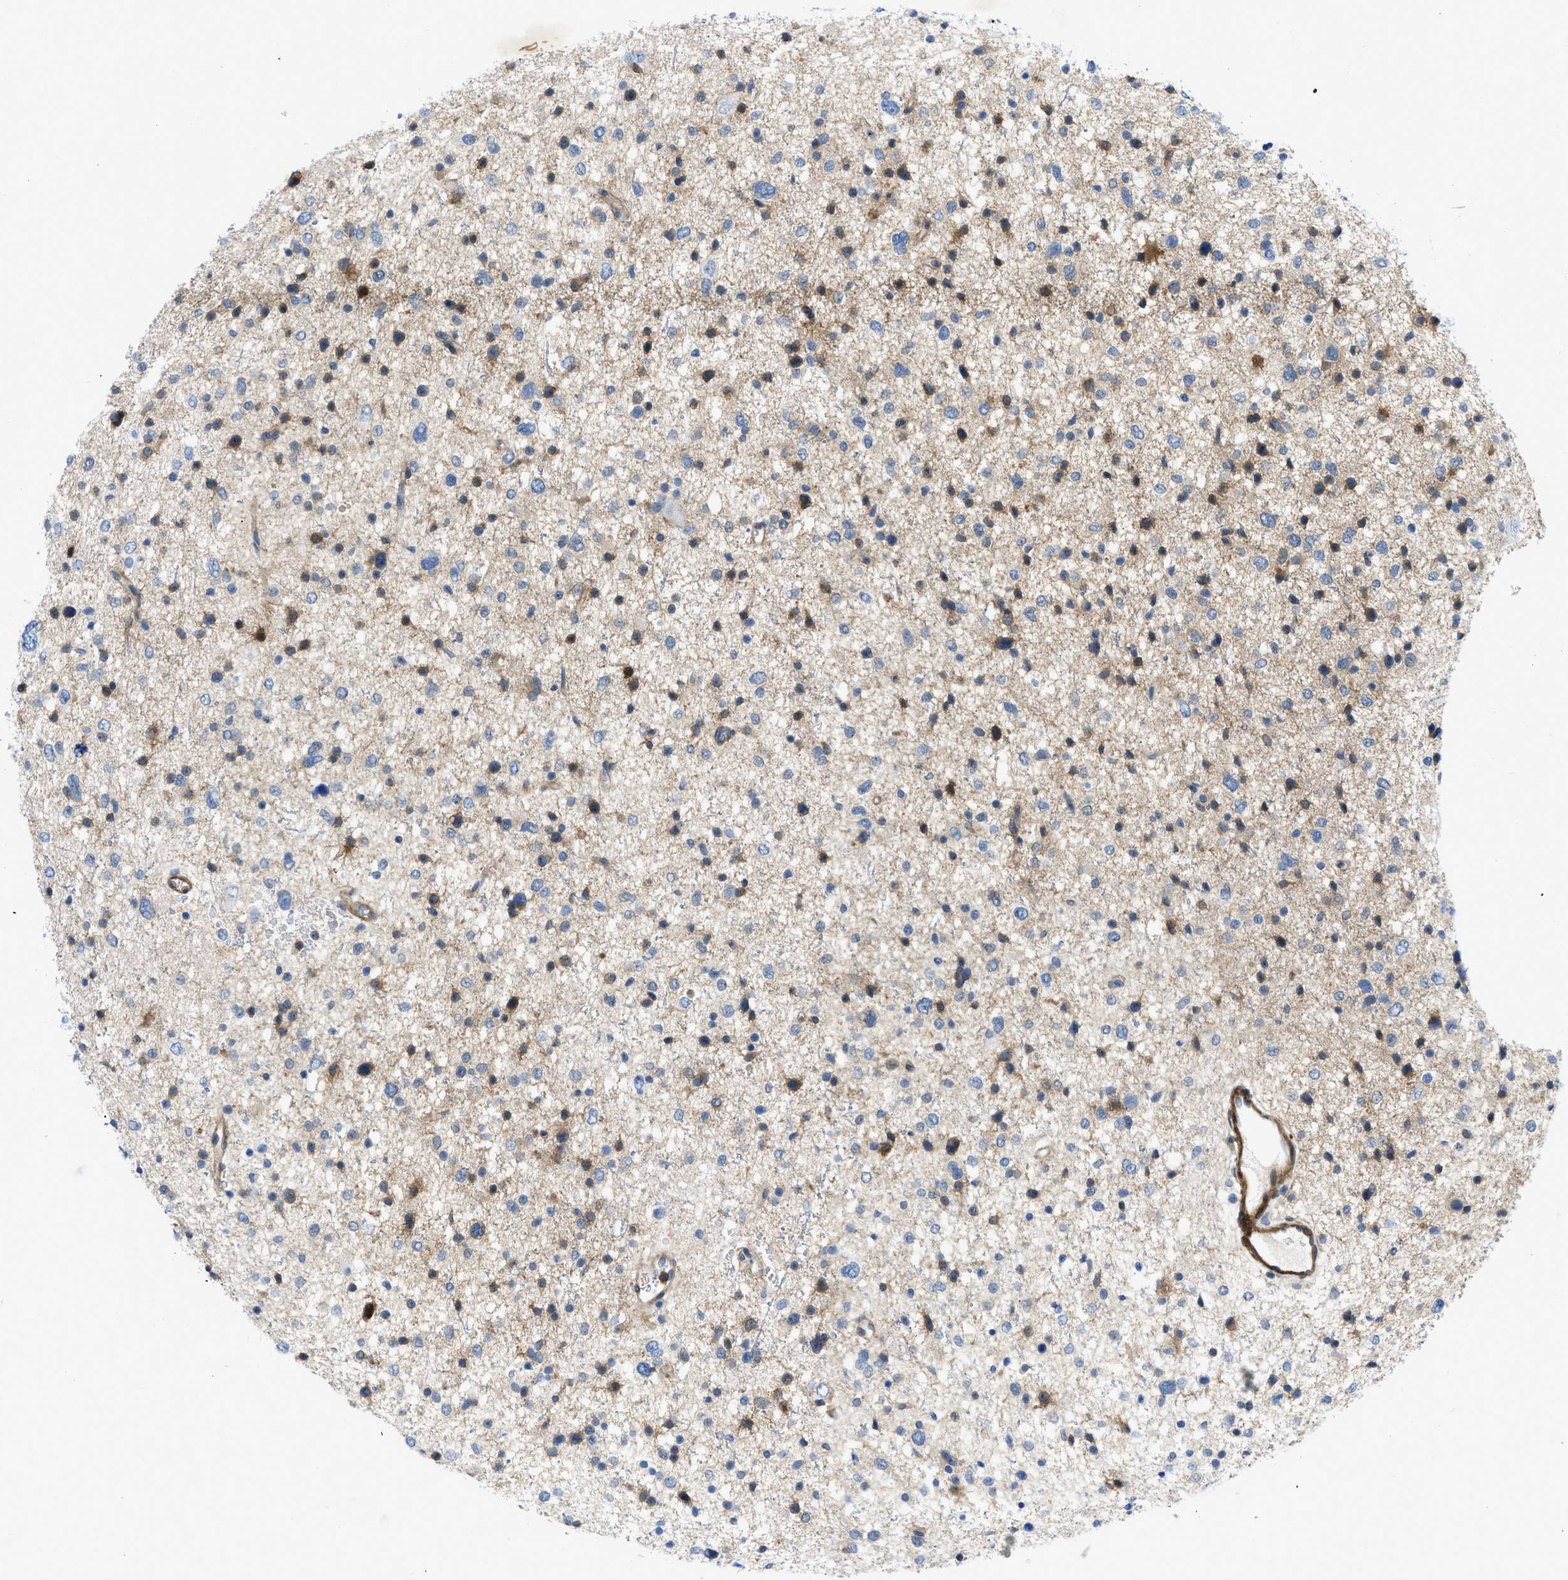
{"staining": {"intensity": "moderate", "quantity": "25%-75%", "location": "cytoplasmic/membranous,nuclear"}, "tissue": "glioma", "cell_type": "Tumor cells", "image_type": "cancer", "snomed": [{"axis": "morphology", "description": "Glioma, malignant, Low grade"}, {"axis": "topography", "description": "Brain"}], "caption": "This micrograph demonstrates IHC staining of human glioma, with medium moderate cytoplasmic/membranous and nuclear expression in about 25%-75% of tumor cells.", "gene": "PDLIM5", "patient": {"sex": "female", "age": 37}}